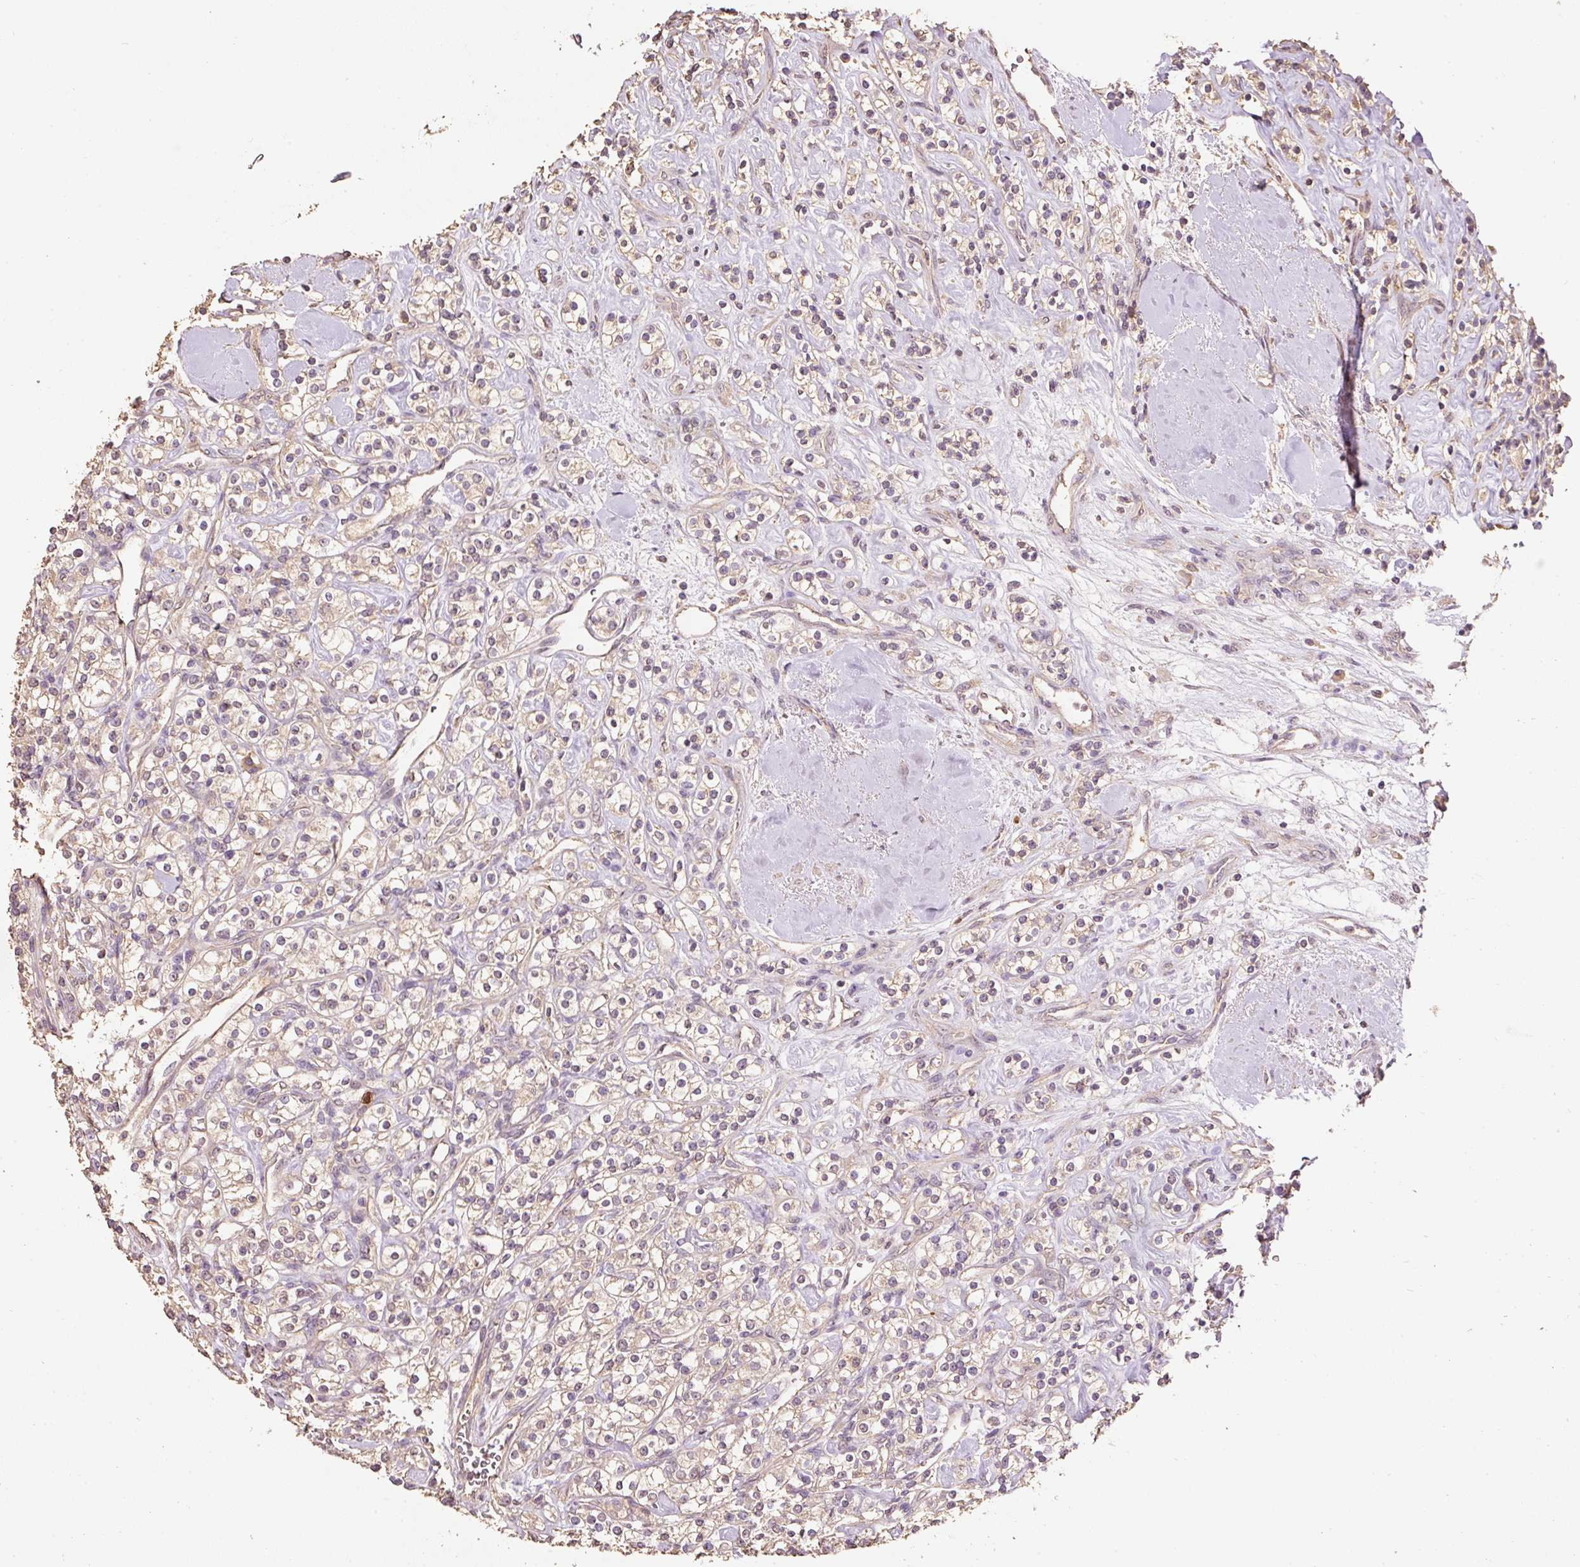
{"staining": {"intensity": "weak", "quantity": "<25%", "location": "cytoplasmic/membranous"}, "tissue": "renal cancer", "cell_type": "Tumor cells", "image_type": "cancer", "snomed": [{"axis": "morphology", "description": "Adenocarcinoma, NOS"}, {"axis": "topography", "description": "Kidney"}], "caption": "High magnification brightfield microscopy of renal cancer (adenocarcinoma) stained with DAB (brown) and counterstained with hematoxylin (blue): tumor cells show no significant positivity.", "gene": "HERC2", "patient": {"sex": "male", "age": 77}}